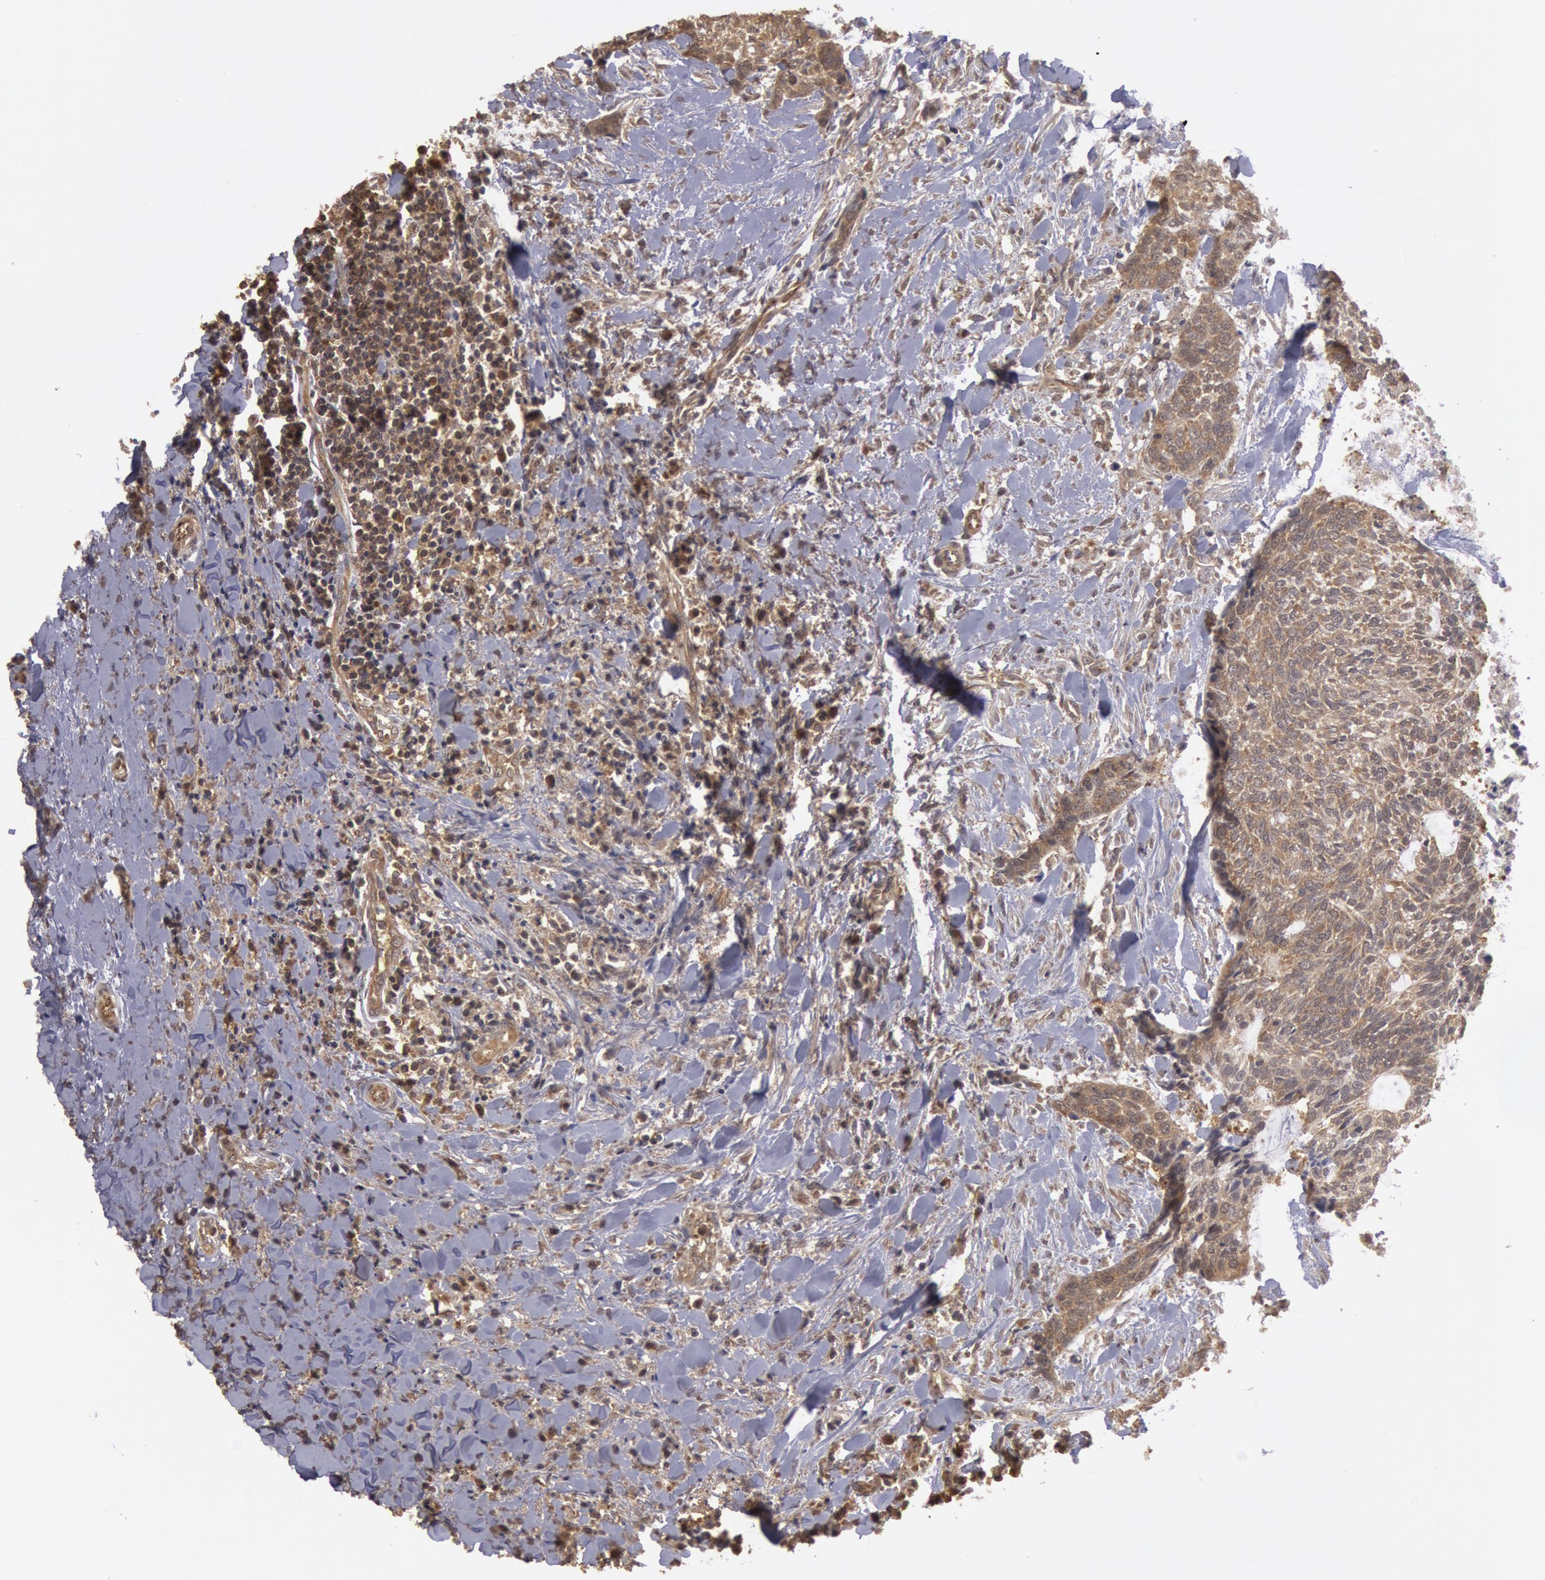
{"staining": {"intensity": "moderate", "quantity": ">75%", "location": "cytoplasmic/membranous"}, "tissue": "head and neck cancer", "cell_type": "Tumor cells", "image_type": "cancer", "snomed": [{"axis": "morphology", "description": "Squamous cell carcinoma, NOS"}, {"axis": "topography", "description": "Salivary gland"}, {"axis": "topography", "description": "Head-Neck"}], "caption": "This micrograph reveals IHC staining of human head and neck cancer (squamous cell carcinoma), with medium moderate cytoplasmic/membranous positivity in about >75% of tumor cells.", "gene": "USP14", "patient": {"sex": "male", "age": 70}}